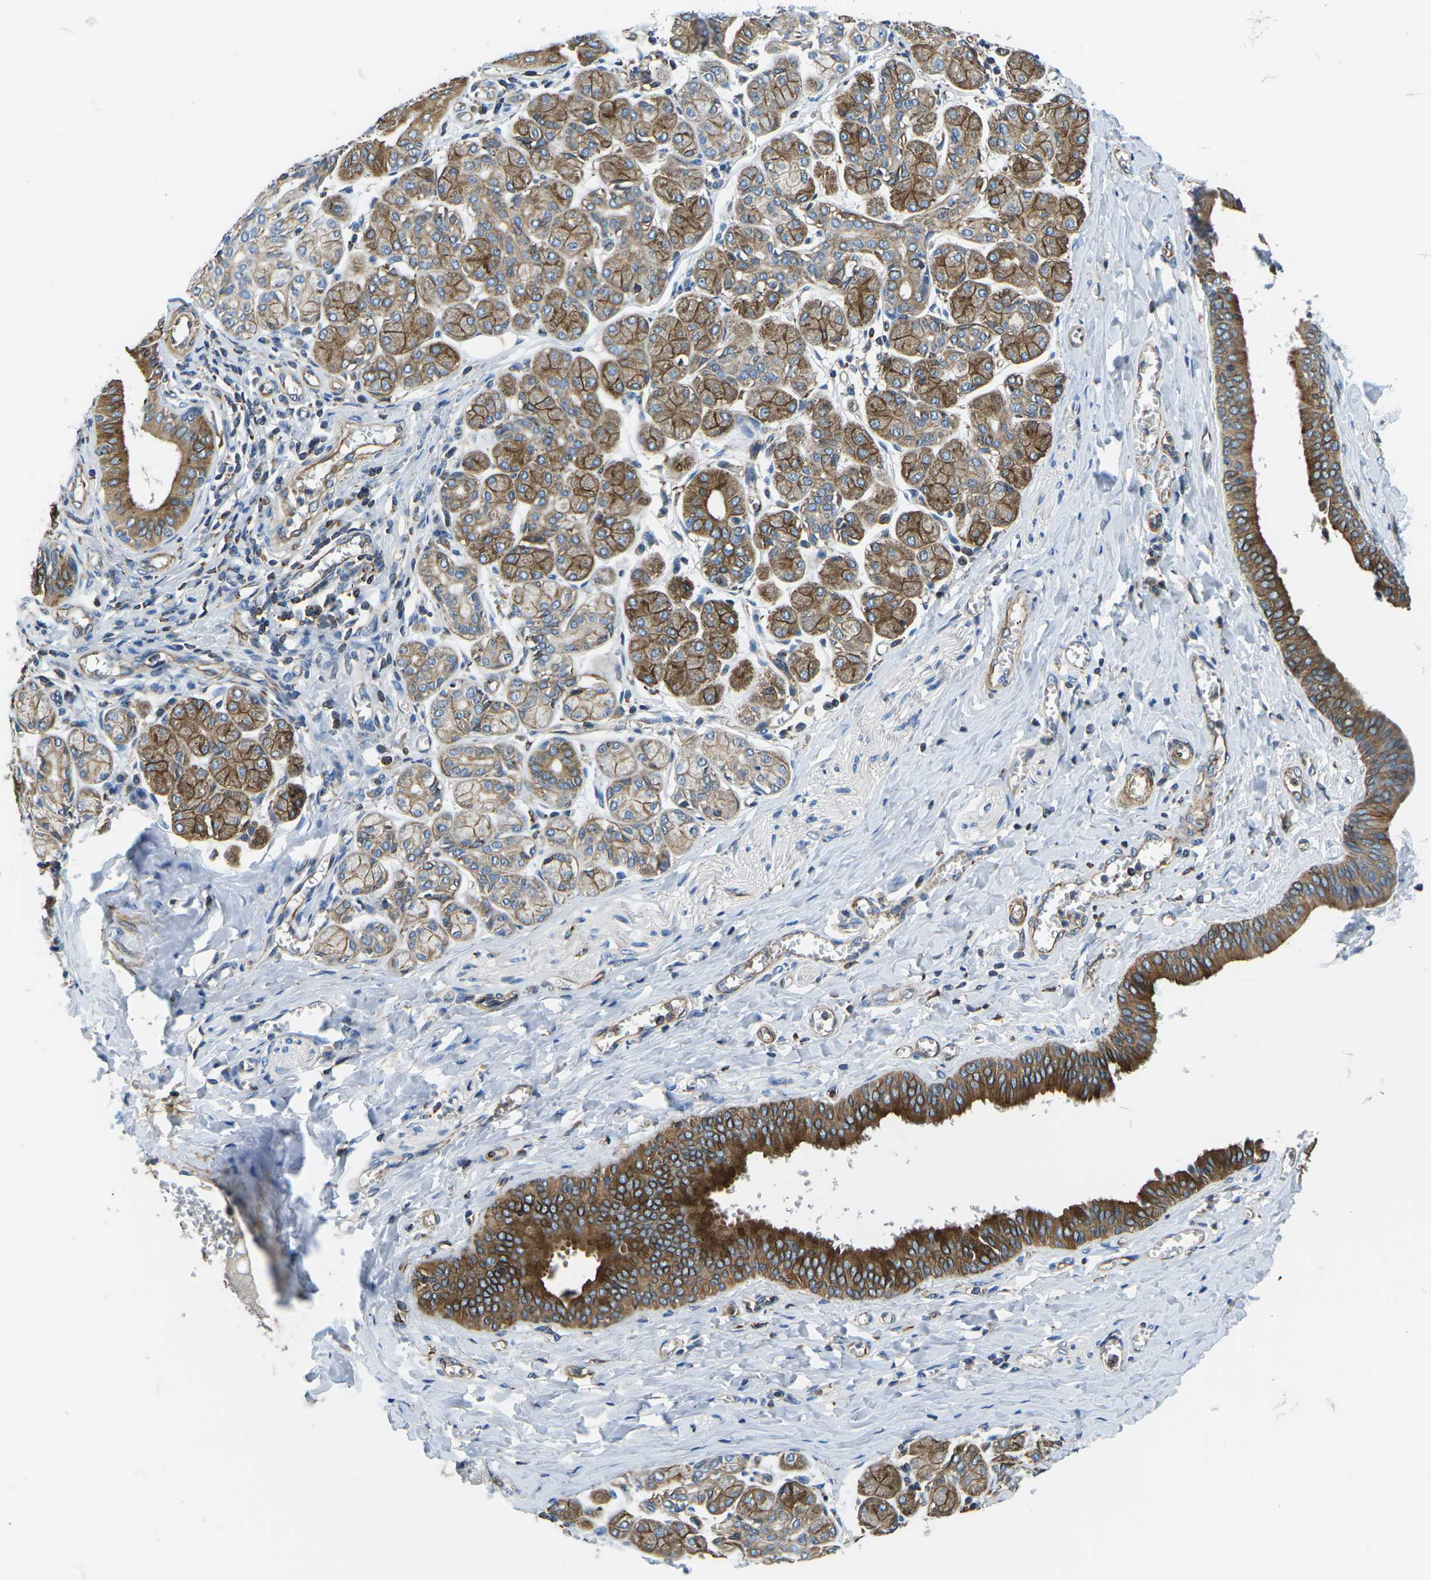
{"staining": {"intensity": "strong", "quantity": "25%-75%", "location": "cytoplasmic/membranous"}, "tissue": "salivary gland", "cell_type": "Glandular cells", "image_type": "normal", "snomed": [{"axis": "morphology", "description": "Normal tissue, NOS"}, {"axis": "morphology", "description": "Inflammation, NOS"}, {"axis": "topography", "description": "Lymph node"}, {"axis": "topography", "description": "Salivary gland"}], "caption": "Brown immunohistochemical staining in benign human salivary gland reveals strong cytoplasmic/membranous positivity in approximately 25%-75% of glandular cells. Using DAB (3,3'-diaminobenzidine) (brown) and hematoxylin (blue) stains, captured at high magnification using brightfield microscopy.", "gene": "KCNJ15", "patient": {"sex": "male", "age": 3}}